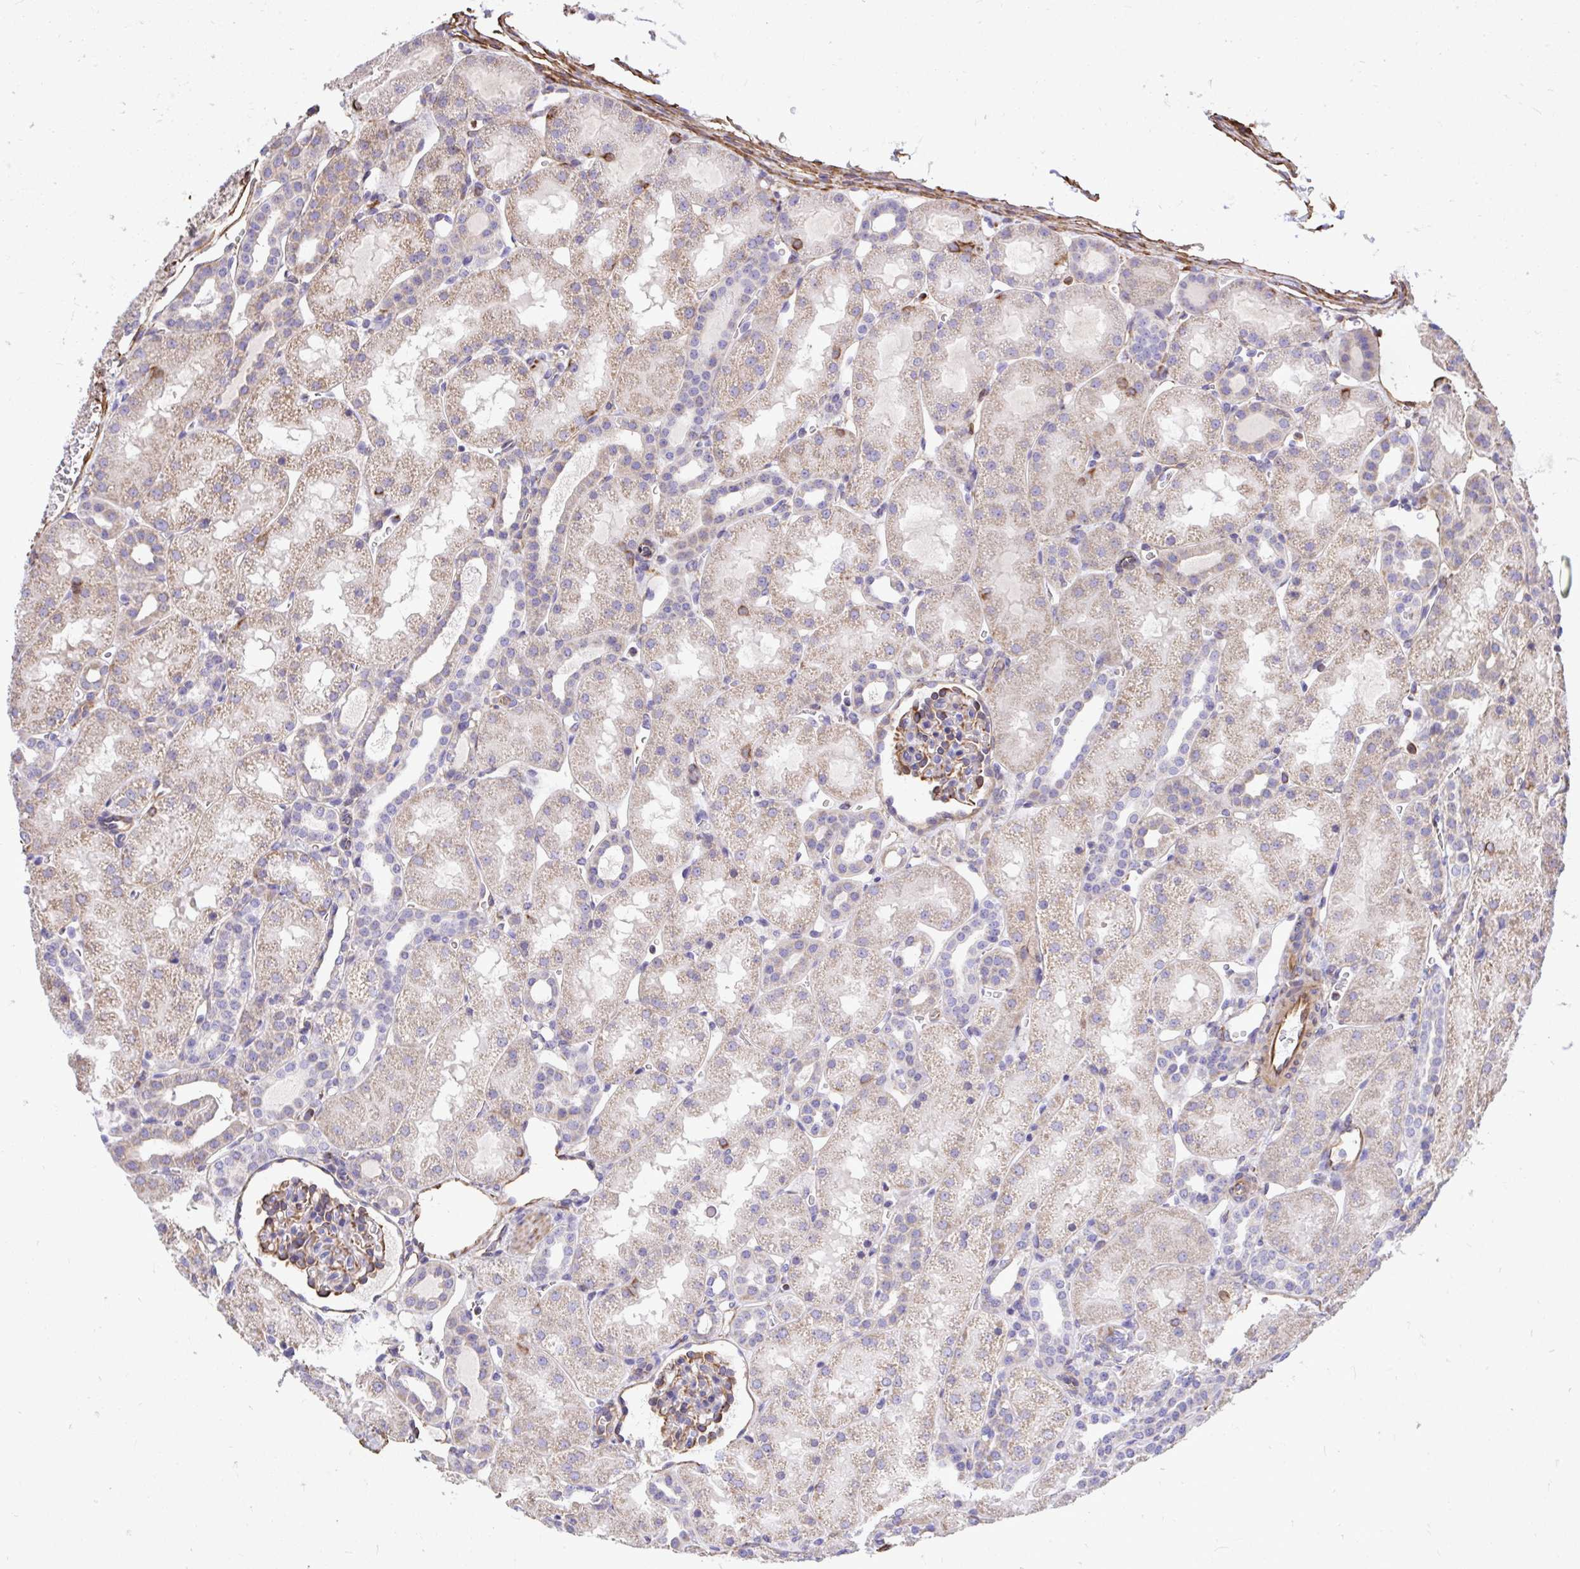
{"staining": {"intensity": "moderate", "quantity": "<25%", "location": "cytoplasmic/membranous"}, "tissue": "kidney", "cell_type": "Cells in glomeruli", "image_type": "normal", "snomed": [{"axis": "morphology", "description": "Normal tissue, NOS"}, {"axis": "topography", "description": "Kidney"}], "caption": "IHC image of benign kidney stained for a protein (brown), which reveals low levels of moderate cytoplasmic/membranous positivity in approximately <25% of cells in glomeruli.", "gene": "RNF103", "patient": {"sex": "male", "age": 2}}